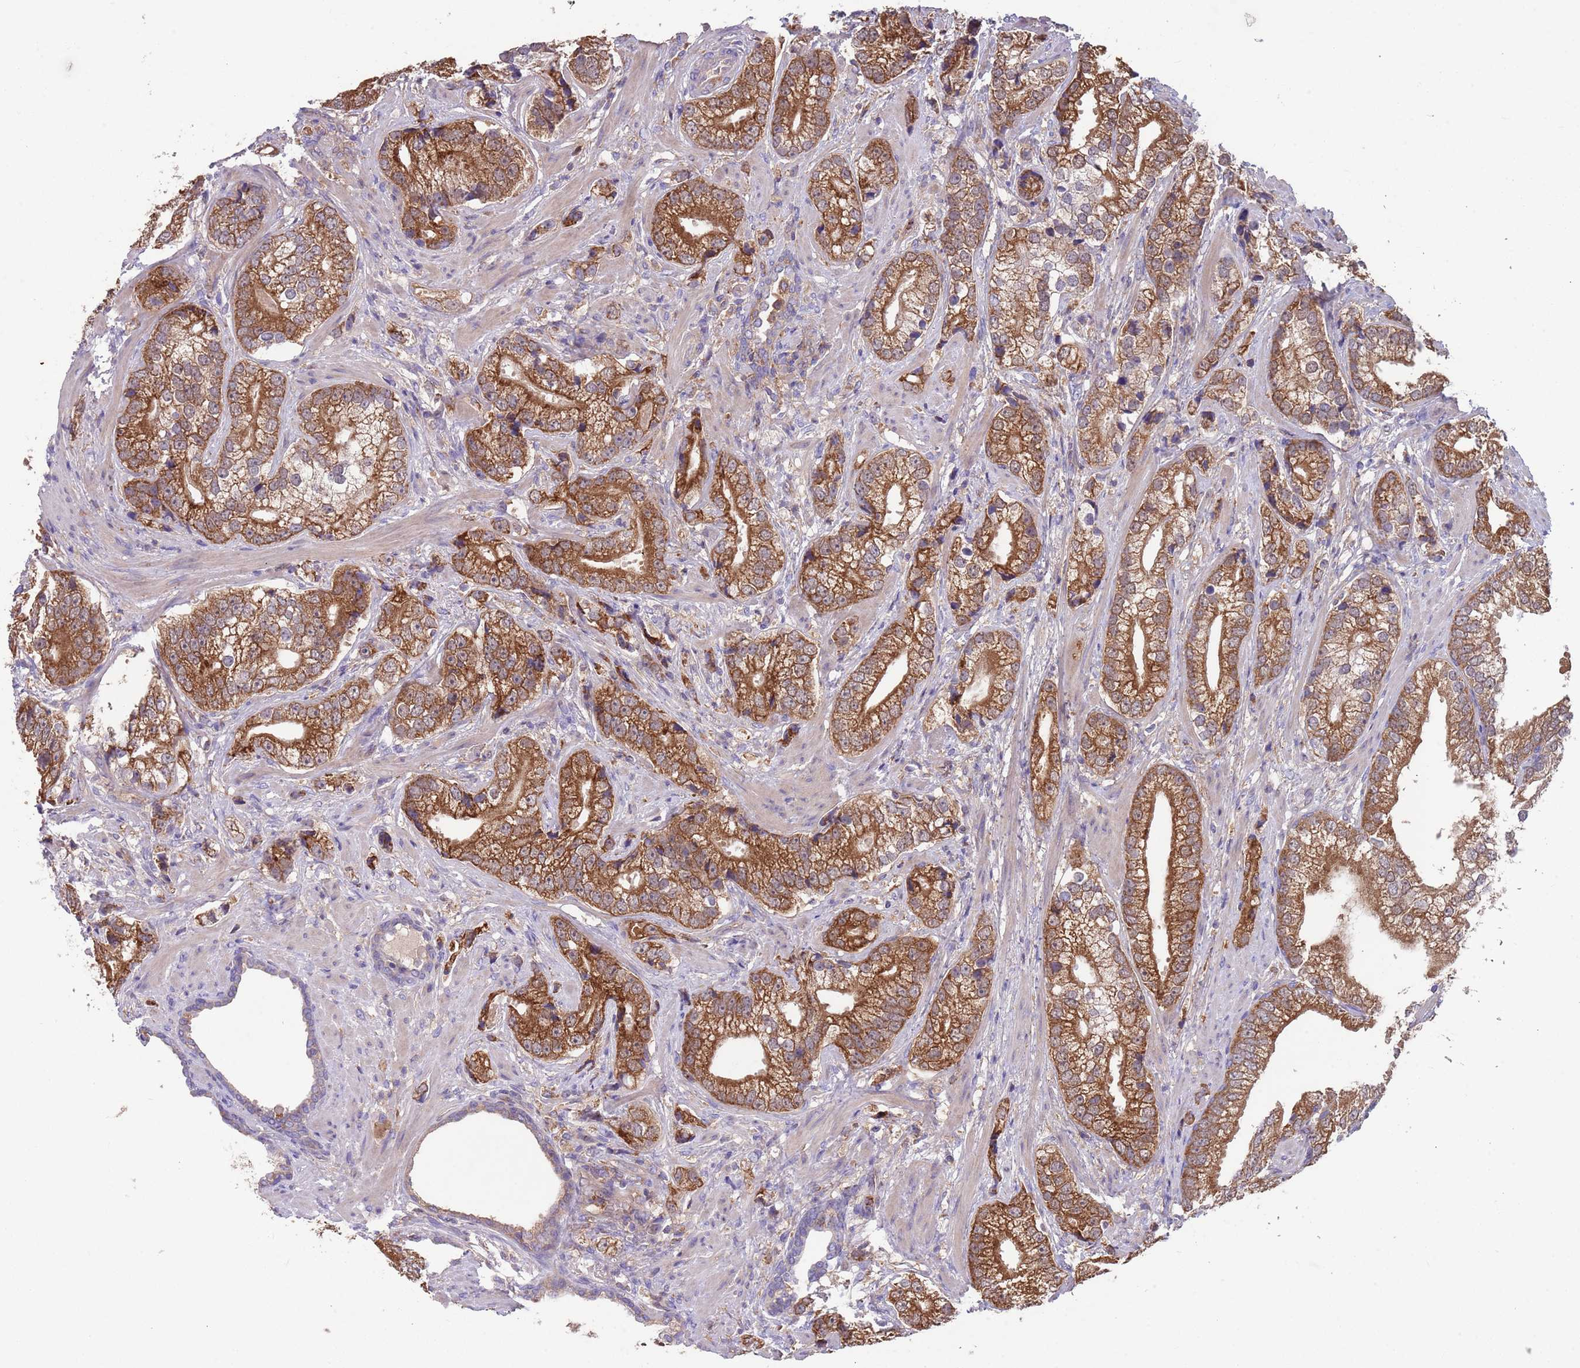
{"staining": {"intensity": "strong", "quantity": ">75%", "location": "cytoplasmic/membranous"}, "tissue": "prostate cancer", "cell_type": "Tumor cells", "image_type": "cancer", "snomed": [{"axis": "morphology", "description": "Adenocarcinoma, High grade"}, {"axis": "topography", "description": "Prostate"}], "caption": "Protein staining of prostate cancer tissue shows strong cytoplasmic/membranous staining in approximately >75% of tumor cells.", "gene": "DDT", "patient": {"sex": "male", "age": 75}}